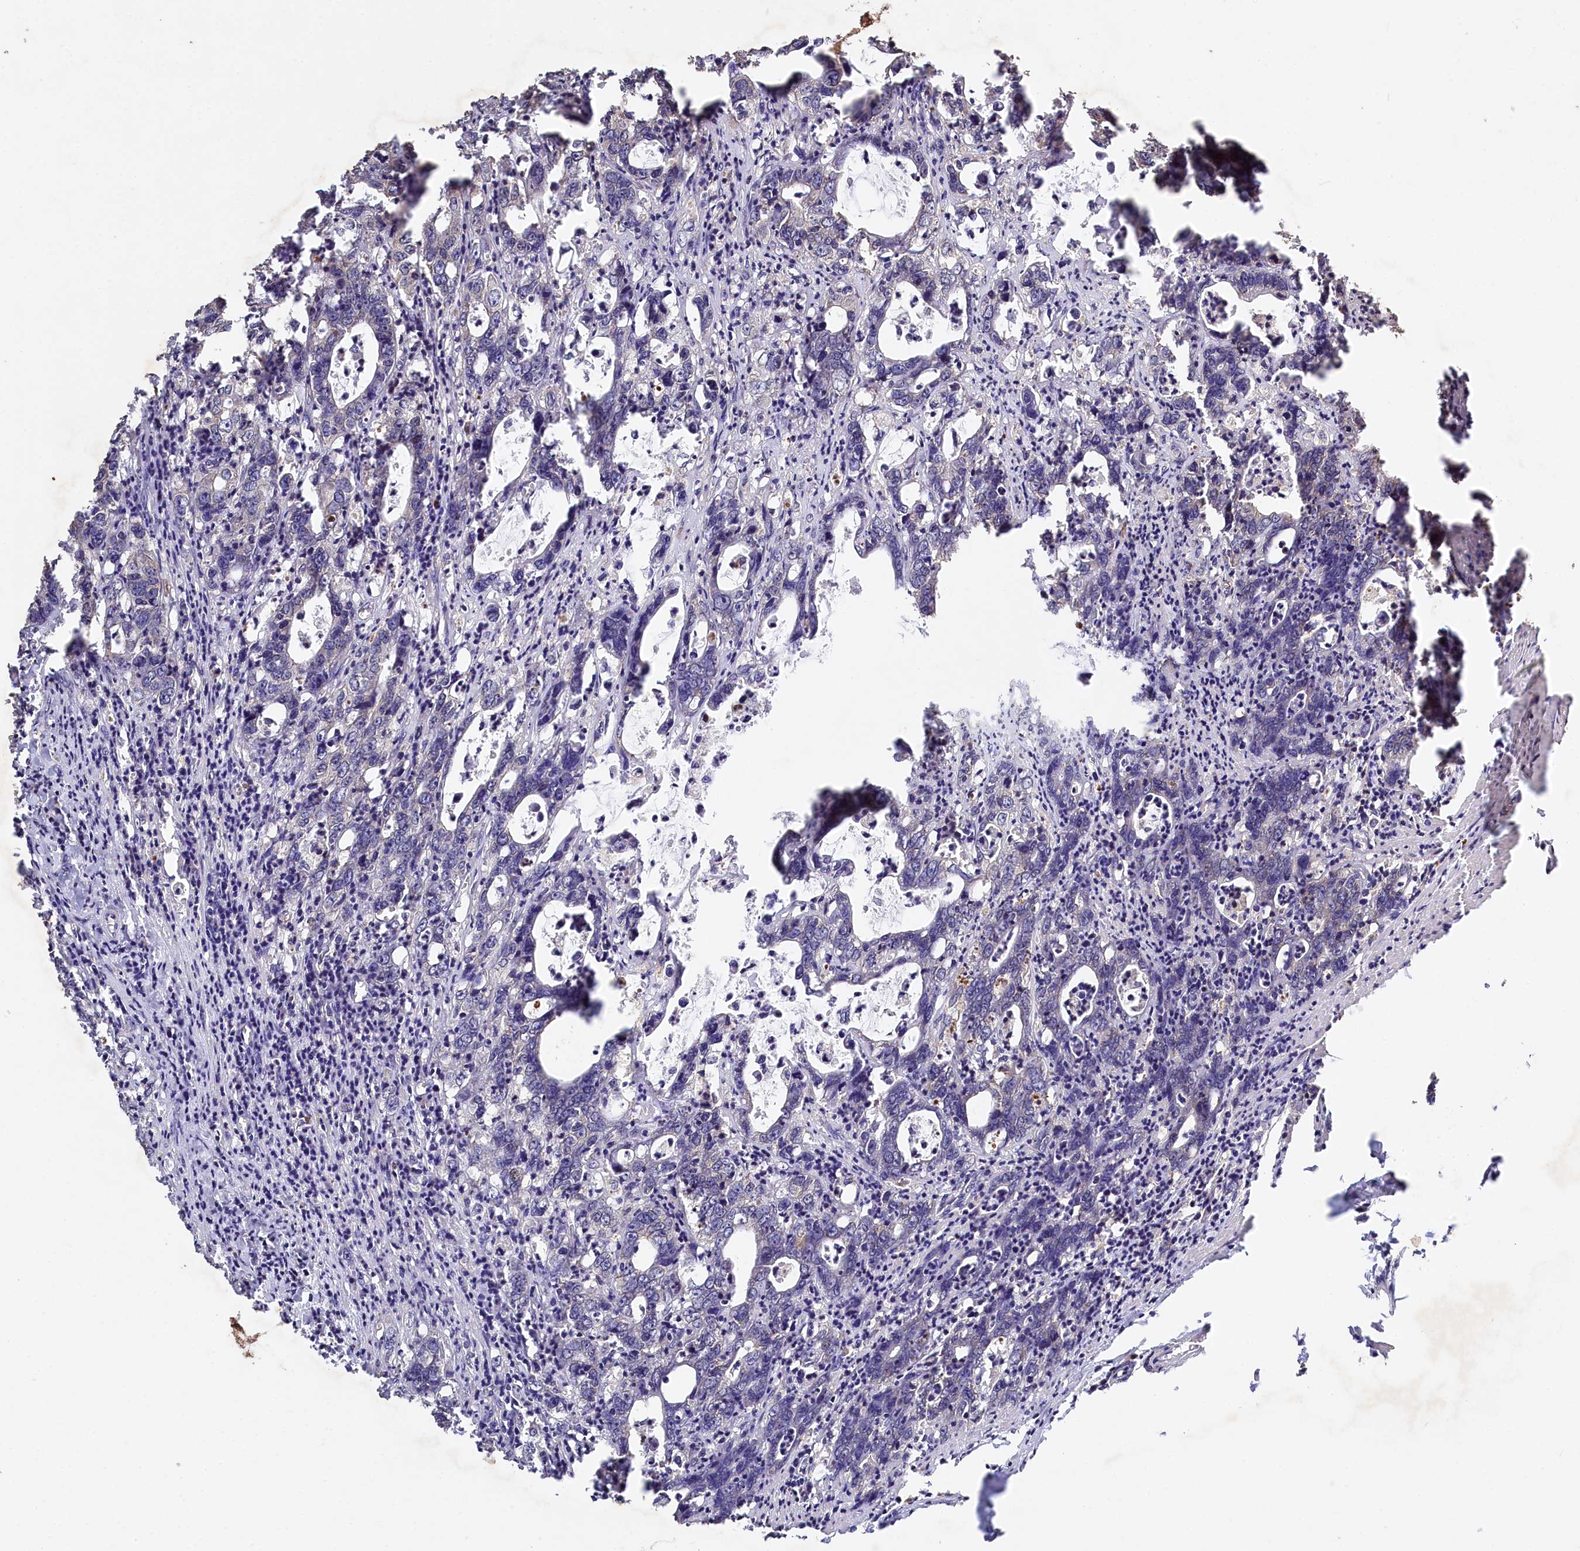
{"staining": {"intensity": "negative", "quantity": "none", "location": "none"}, "tissue": "colorectal cancer", "cell_type": "Tumor cells", "image_type": "cancer", "snomed": [{"axis": "morphology", "description": "Adenocarcinoma, NOS"}, {"axis": "topography", "description": "Colon"}], "caption": "A photomicrograph of human colorectal adenocarcinoma is negative for staining in tumor cells.", "gene": "MCF2L2", "patient": {"sex": "female", "age": 75}}